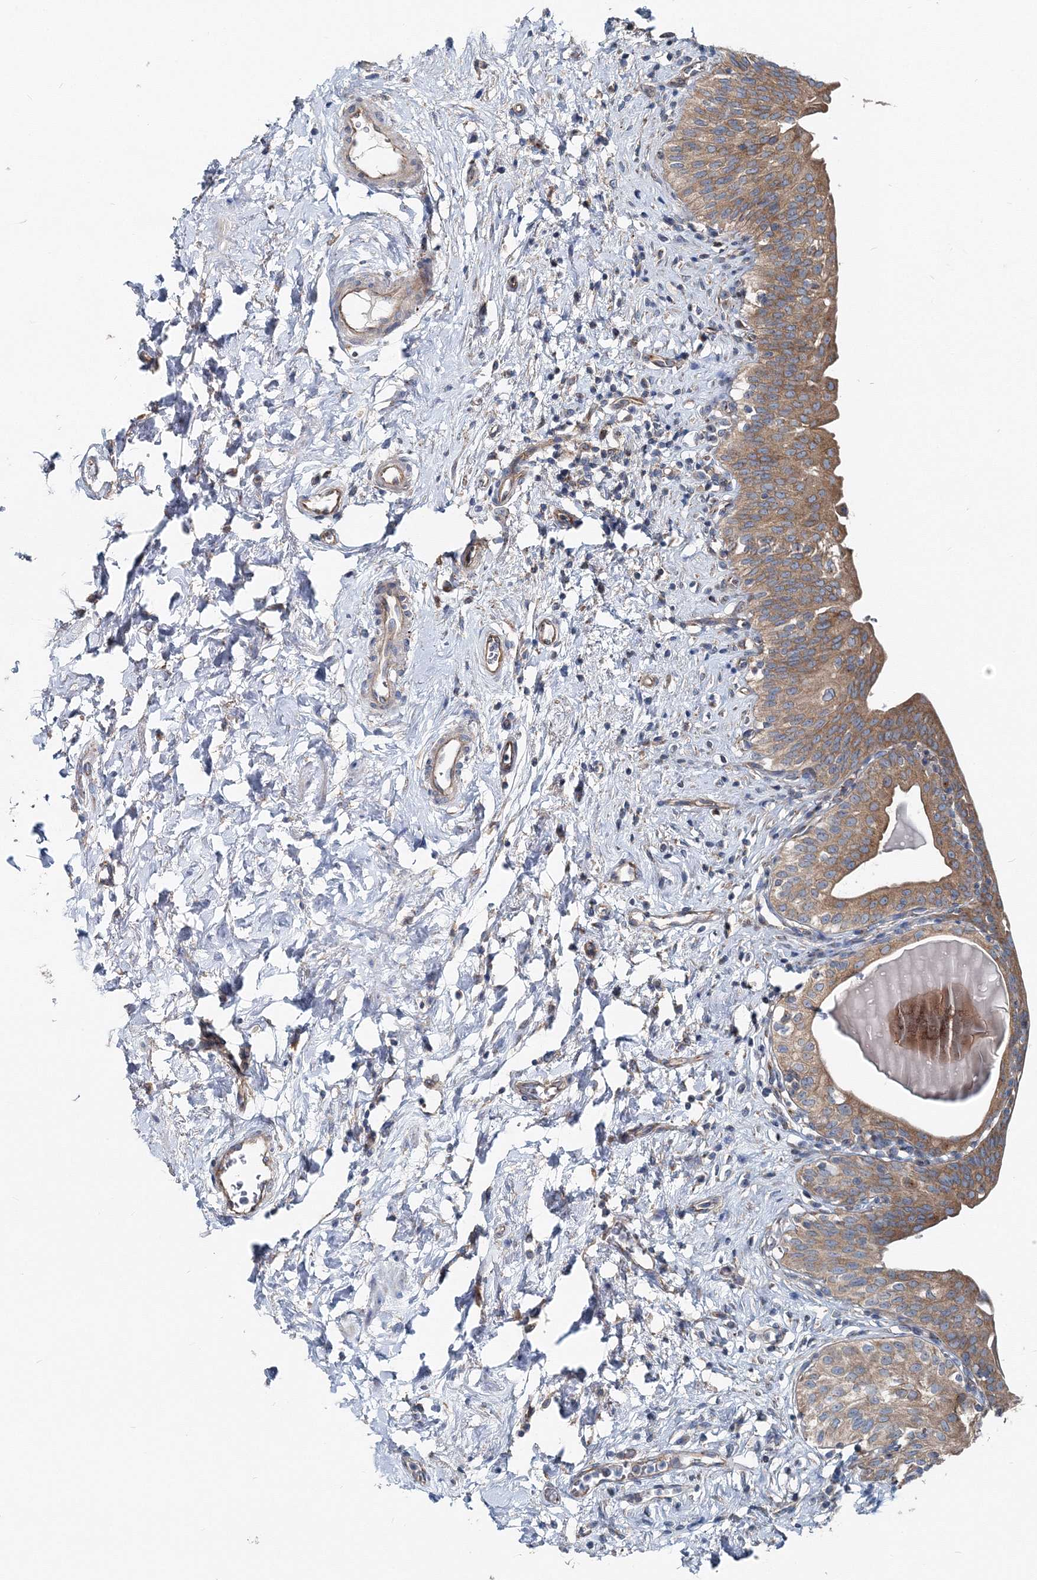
{"staining": {"intensity": "moderate", "quantity": ">75%", "location": "cytoplasmic/membranous"}, "tissue": "urinary bladder", "cell_type": "Urothelial cells", "image_type": "normal", "snomed": [{"axis": "morphology", "description": "Normal tissue, NOS"}, {"axis": "topography", "description": "Urinary bladder"}], "caption": "Protein expression analysis of normal human urinary bladder reveals moderate cytoplasmic/membranous positivity in about >75% of urothelial cells. (IHC, brightfield microscopy, high magnification).", "gene": "MPHOSPH9", "patient": {"sex": "male", "age": 83}}